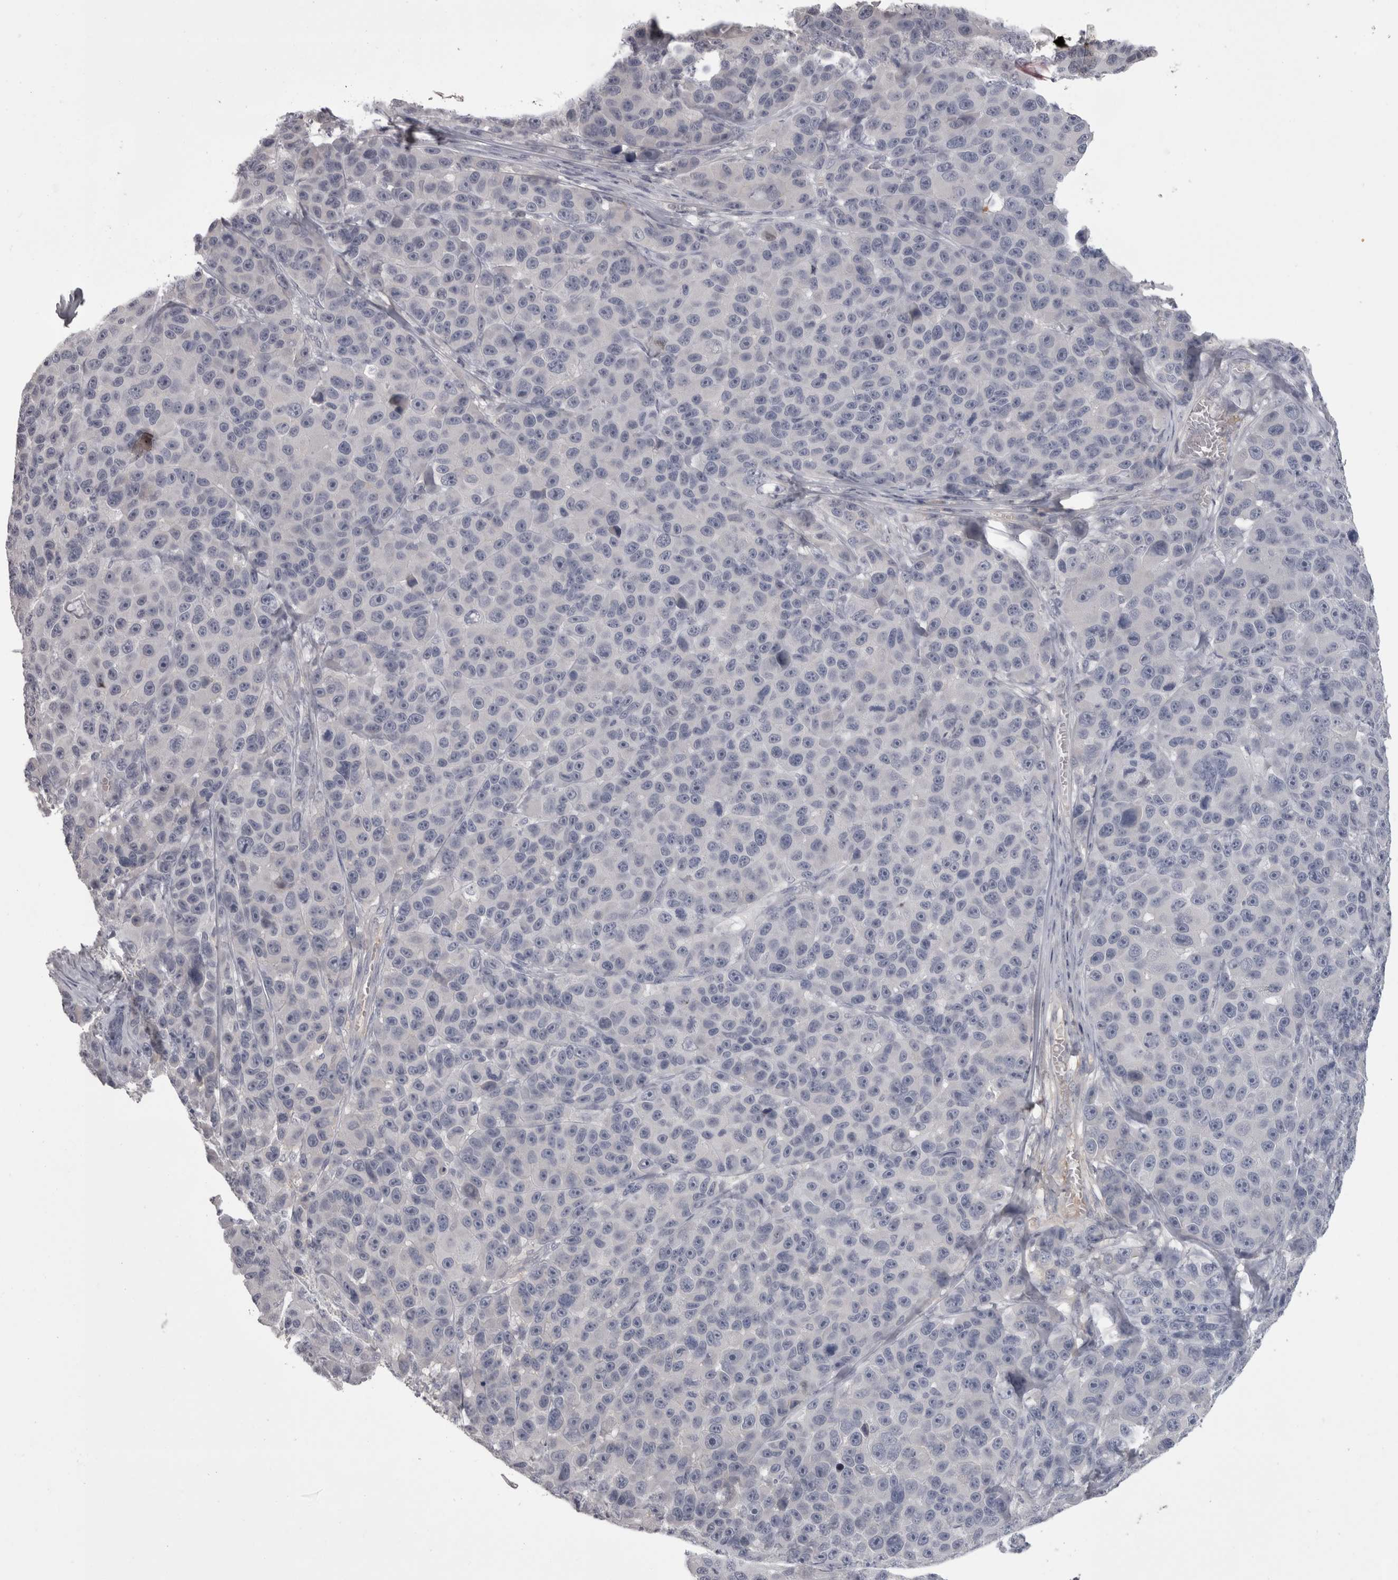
{"staining": {"intensity": "negative", "quantity": "none", "location": "none"}, "tissue": "melanoma", "cell_type": "Tumor cells", "image_type": "cancer", "snomed": [{"axis": "morphology", "description": "Malignant melanoma, NOS"}, {"axis": "topography", "description": "Skin"}], "caption": "Tumor cells show no significant protein staining in malignant melanoma.", "gene": "SAA4", "patient": {"sex": "male", "age": 53}}